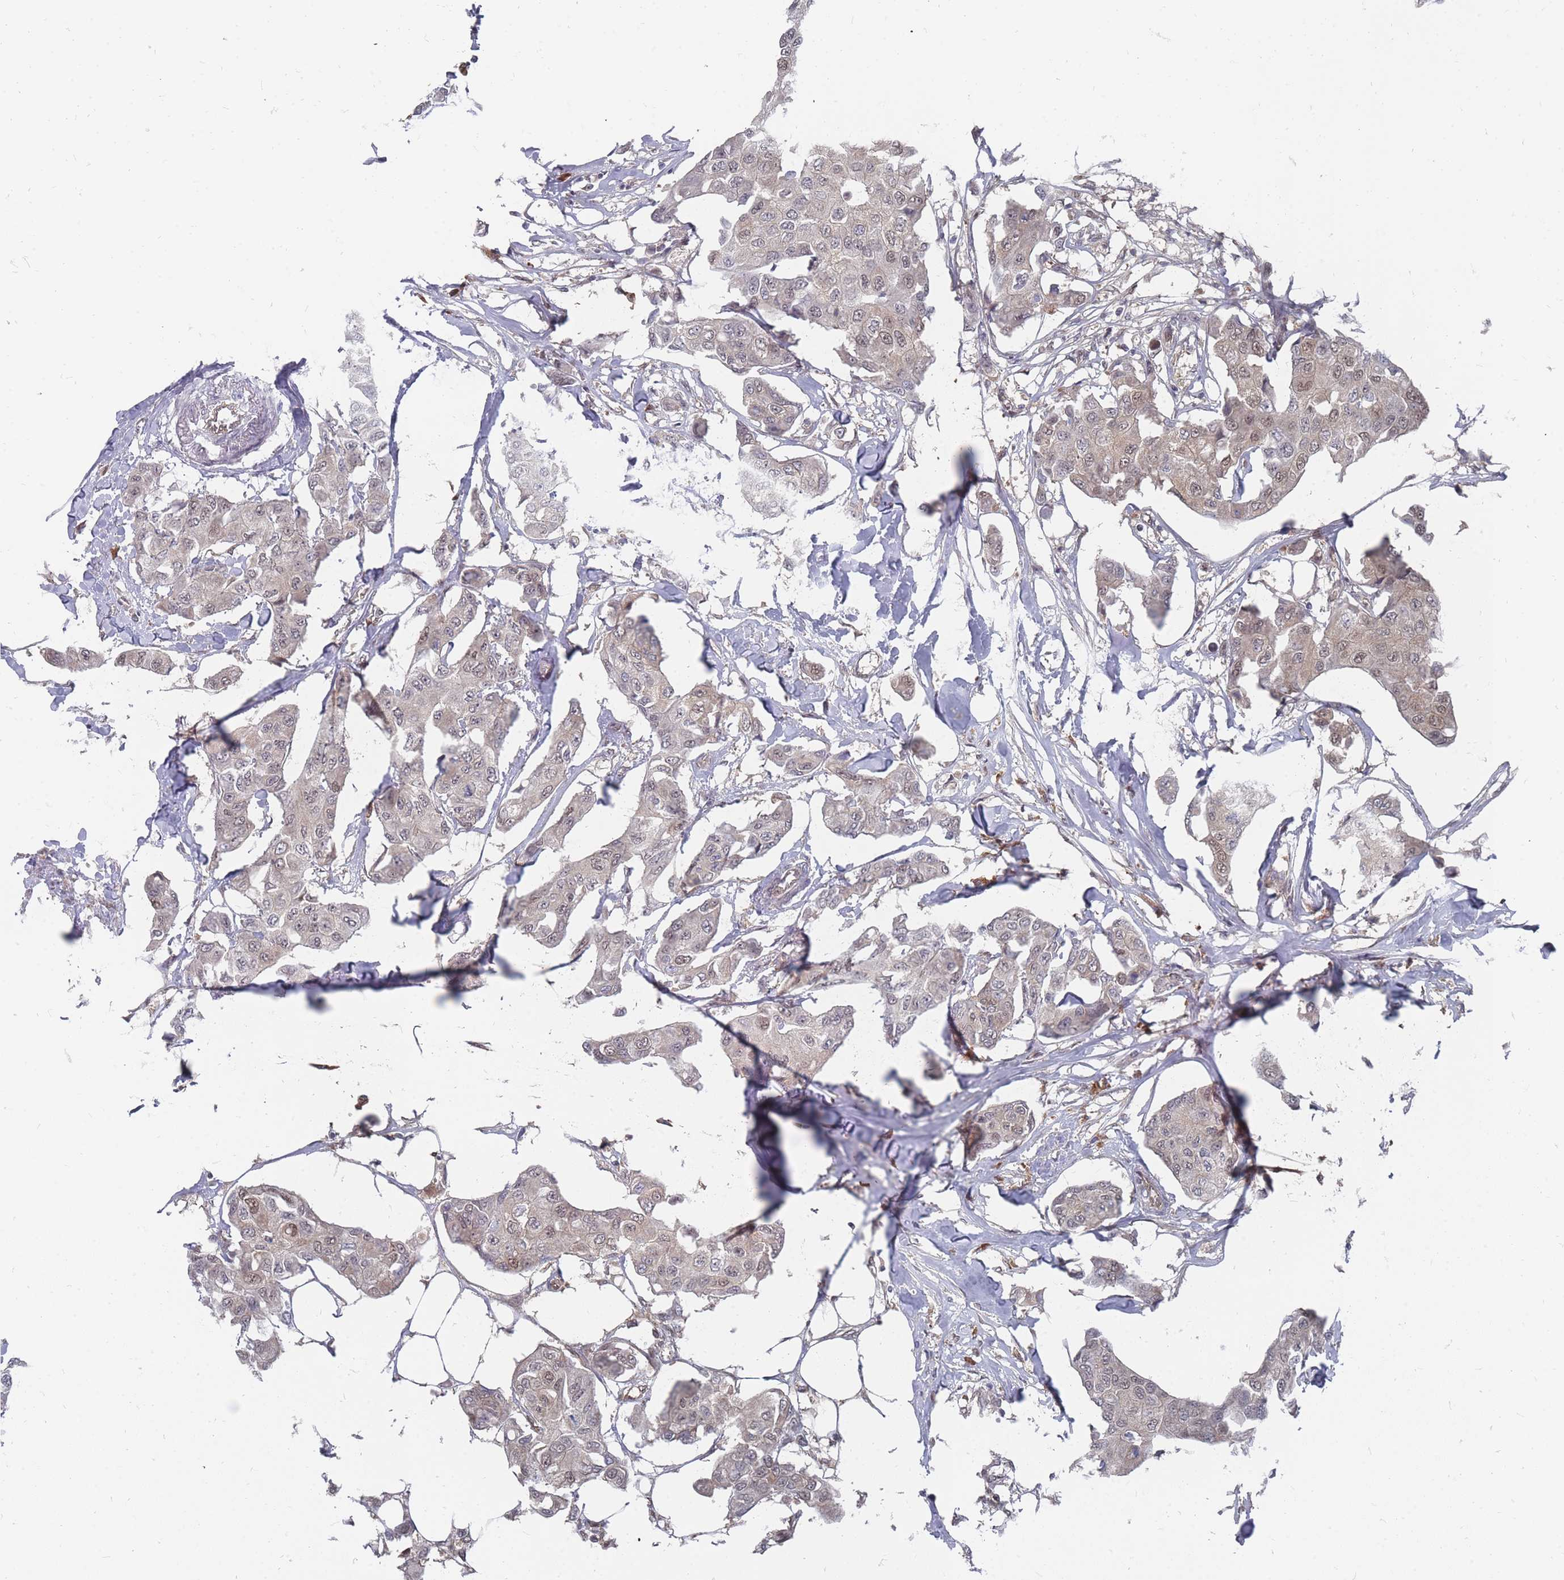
{"staining": {"intensity": "weak", "quantity": "25%-75%", "location": "nuclear"}, "tissue": "breast cancer", "cell_type": "Tumor cells", "image_type": "cancer", "snomed": [{"axis": "morphology", "description": "Duct carcinoma"}, {"axis": "topography", "description": "Breast"}, {"axis": "topography", "description": "Lymph node"}], "caption": "A low amount of weak nuclear expression is appreciated in about 25%-75% of tumor cells in infiltrating ductal carcinoma (breast) tissue.", "gene": "NKD1", "patient": {"sex": "female", "age": 80}}